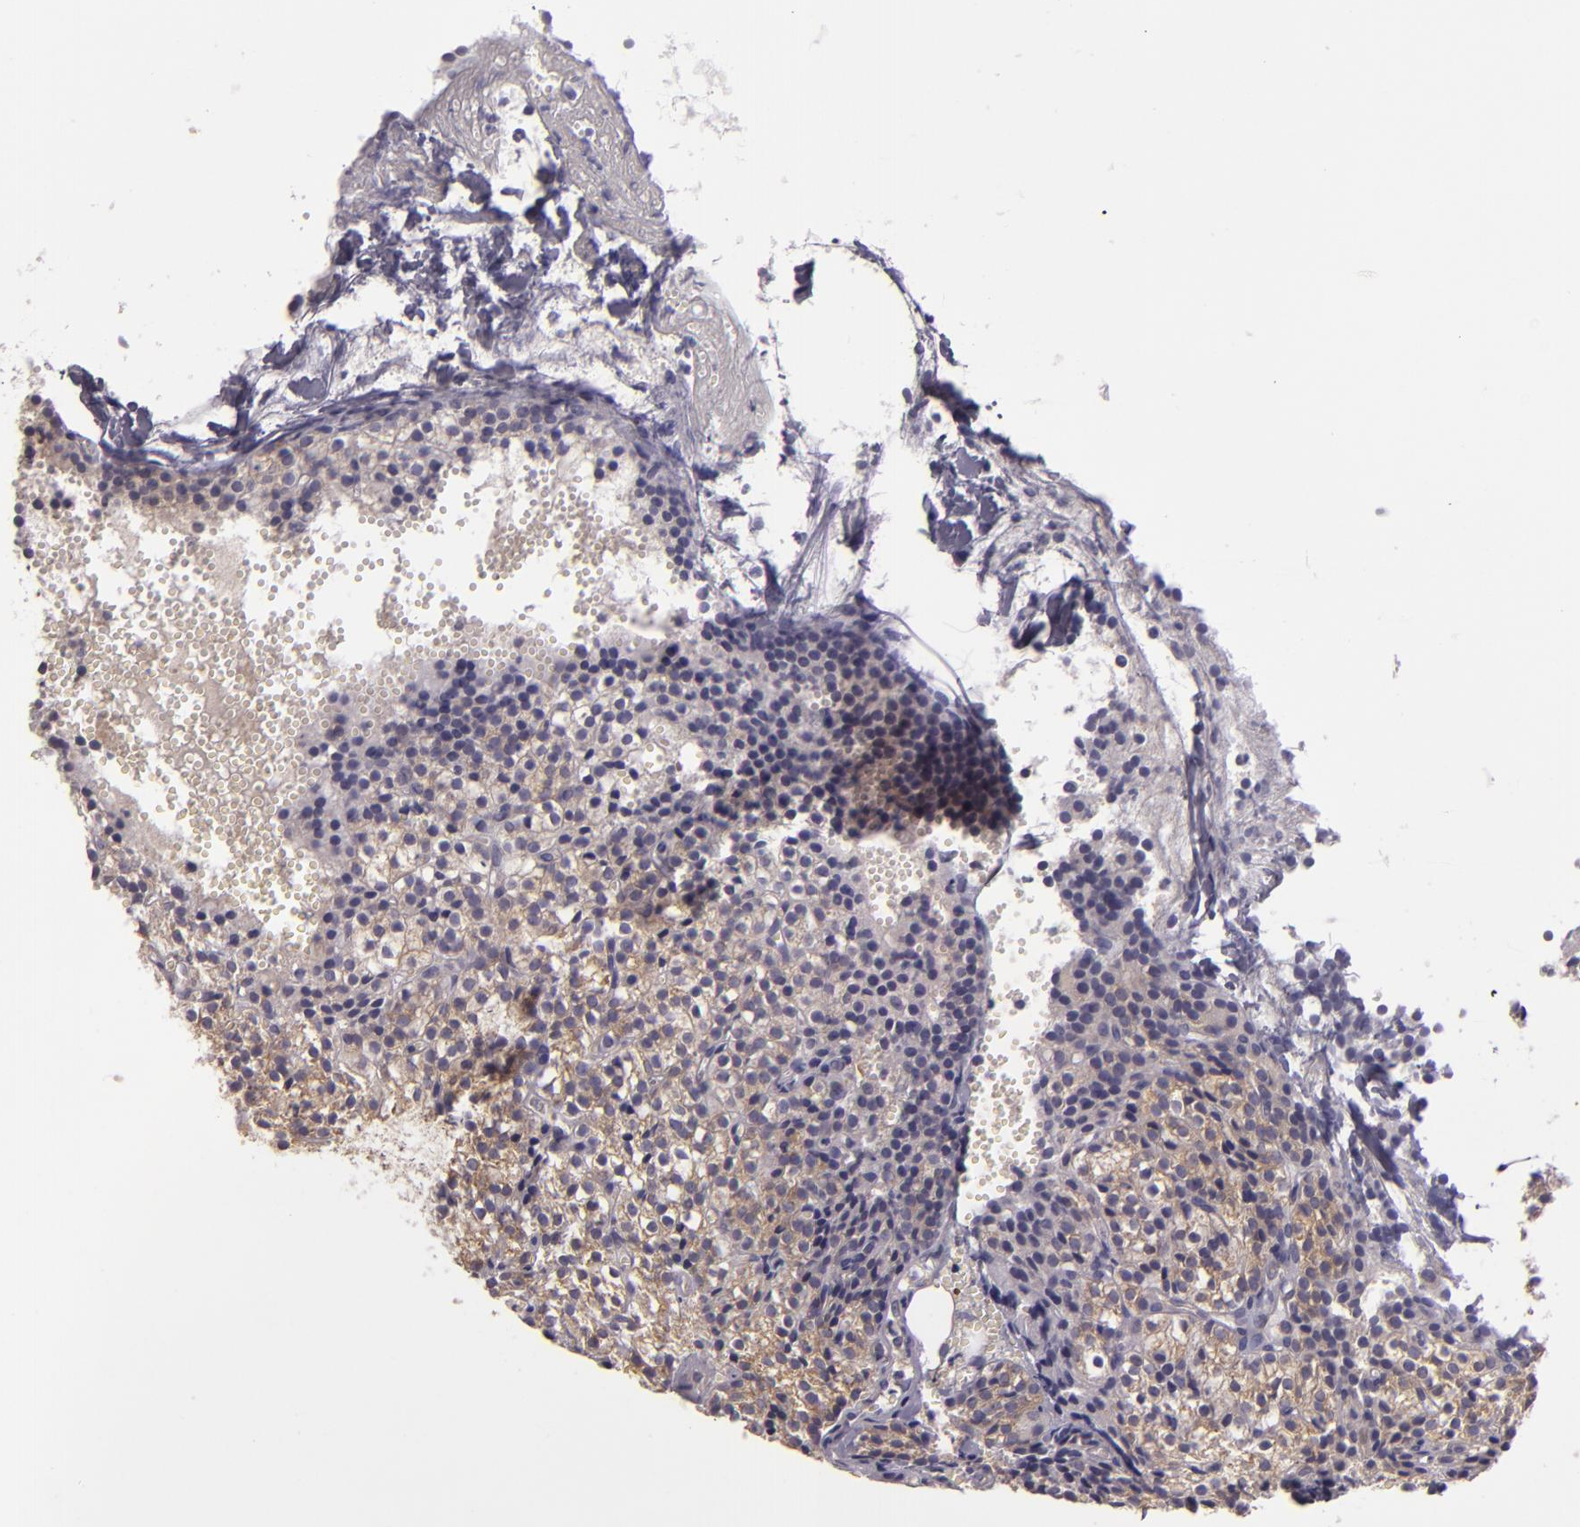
{"staining": {"intensity": "weak", "quantity": "25%-75%", "location": "cytoplasmic/membranous"}, "tissue": "parathyroid gland", "cell_type": "Glandular cells", "image_type": "normal", "snomed": [{"axis": "morphology", "description": "Normal tissue, NOS"}, {"axis": "topography", "description": "Parathyroid gland"}], "caption": "IHC of benign human parathyroid gland displays low levels of weak cytoplasmic/membranous expression in approximately 25%-75% of glandular cells.", "gene": "UPF3B", "patient": {"sex": "female", "age": 17}}